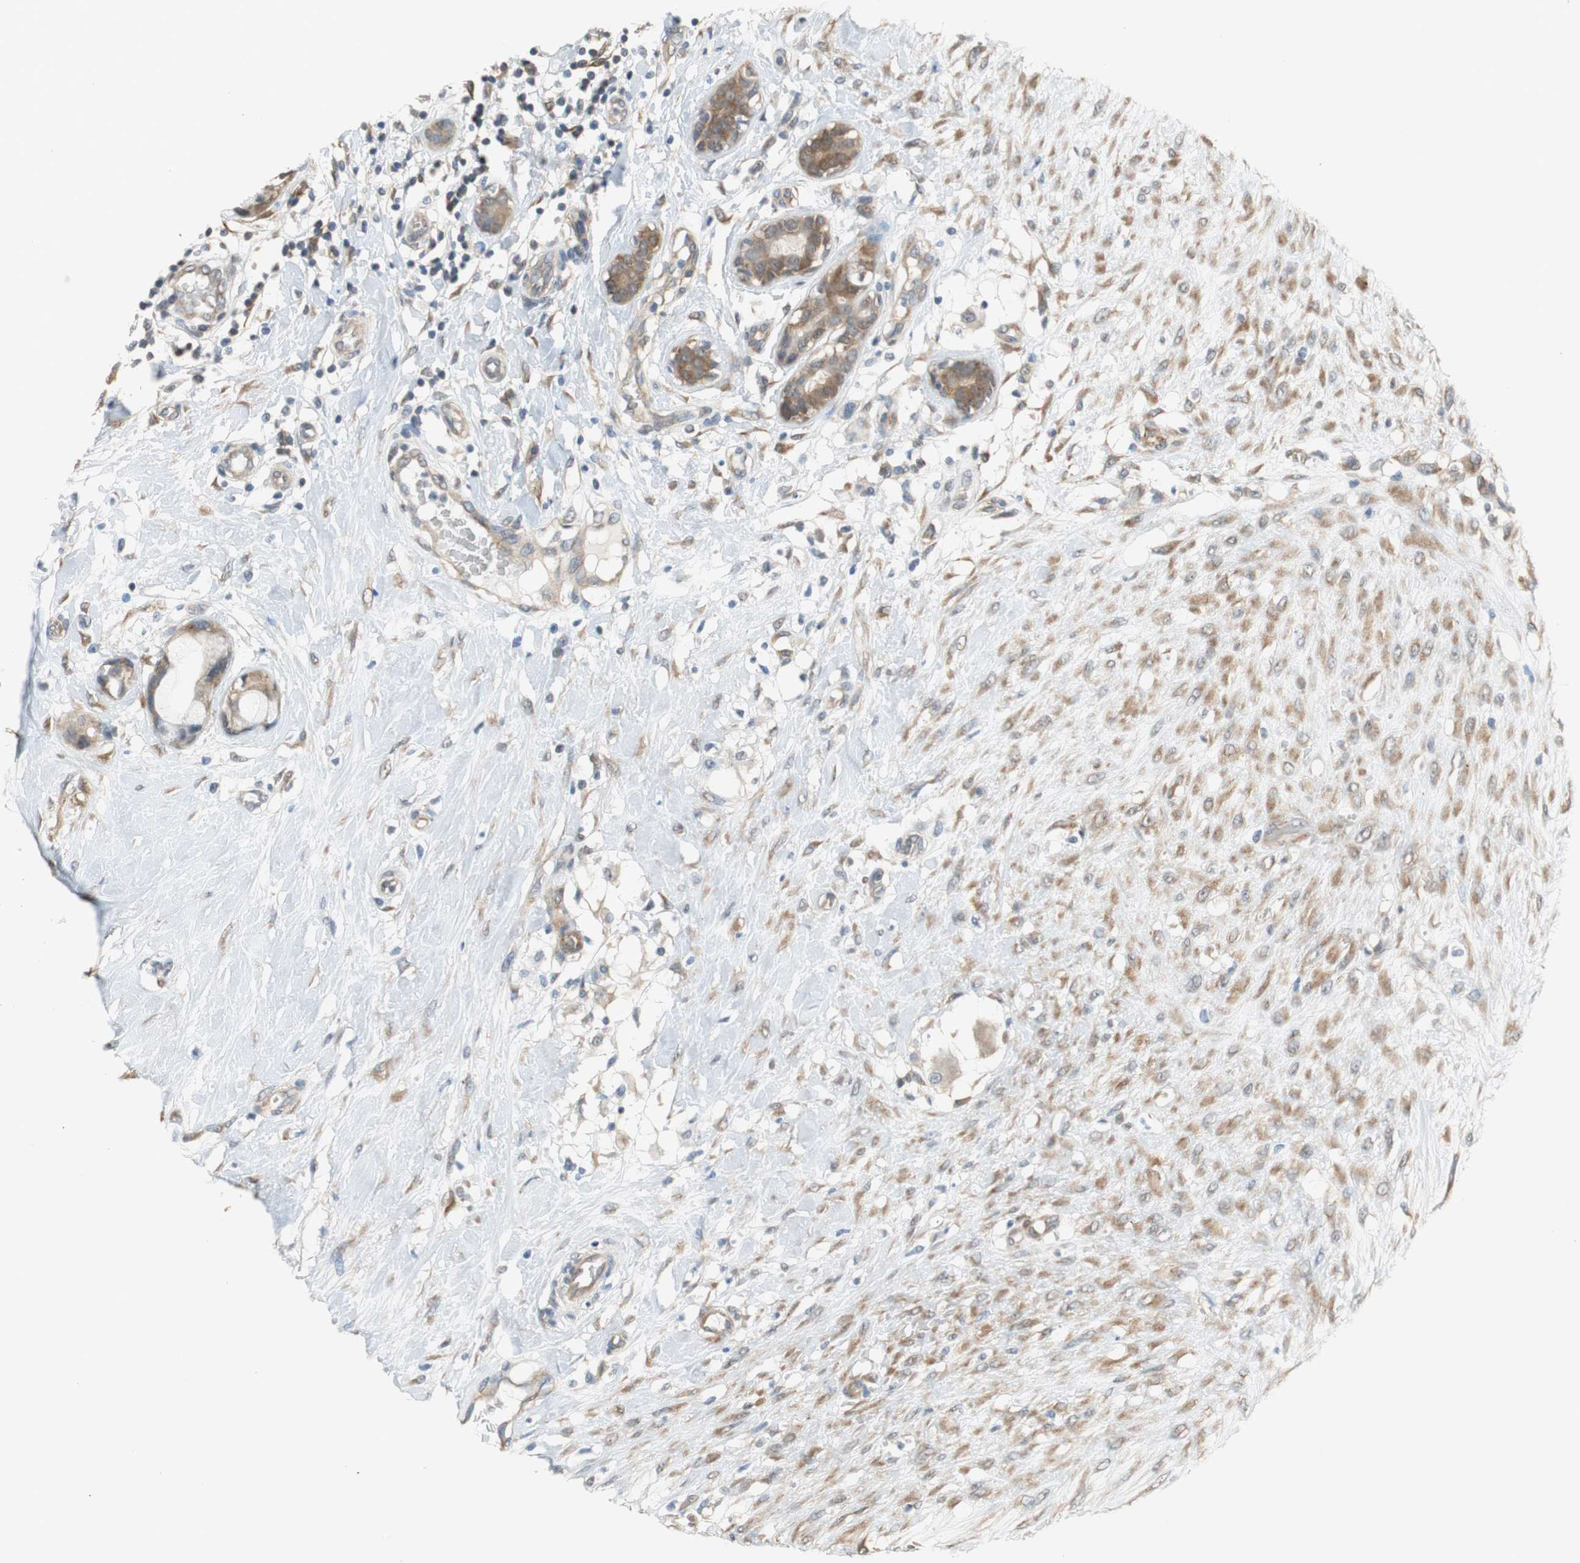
{"staining": {"intensity": "moderate", "quantity": ">75%", "location": "cytoplasmic/membranous"}, "tissue": "breast cancer", "cell_type": "Tumor cells", "image_type": "cancer", "snomed": [{"axis": "morphology", "description": "Duct carcinoma"}, {"axis": "topography", "description": "Breast"}], "caption": "The histopathology image exhibits staining of breast cancer (invasive ductal carcinoma), revealing moderate cytoplasmic/membranous protein expression (brown color) within tumor cells.", "gene": "UBQLN2", "patient": {"sex": "female", "age": 40}}